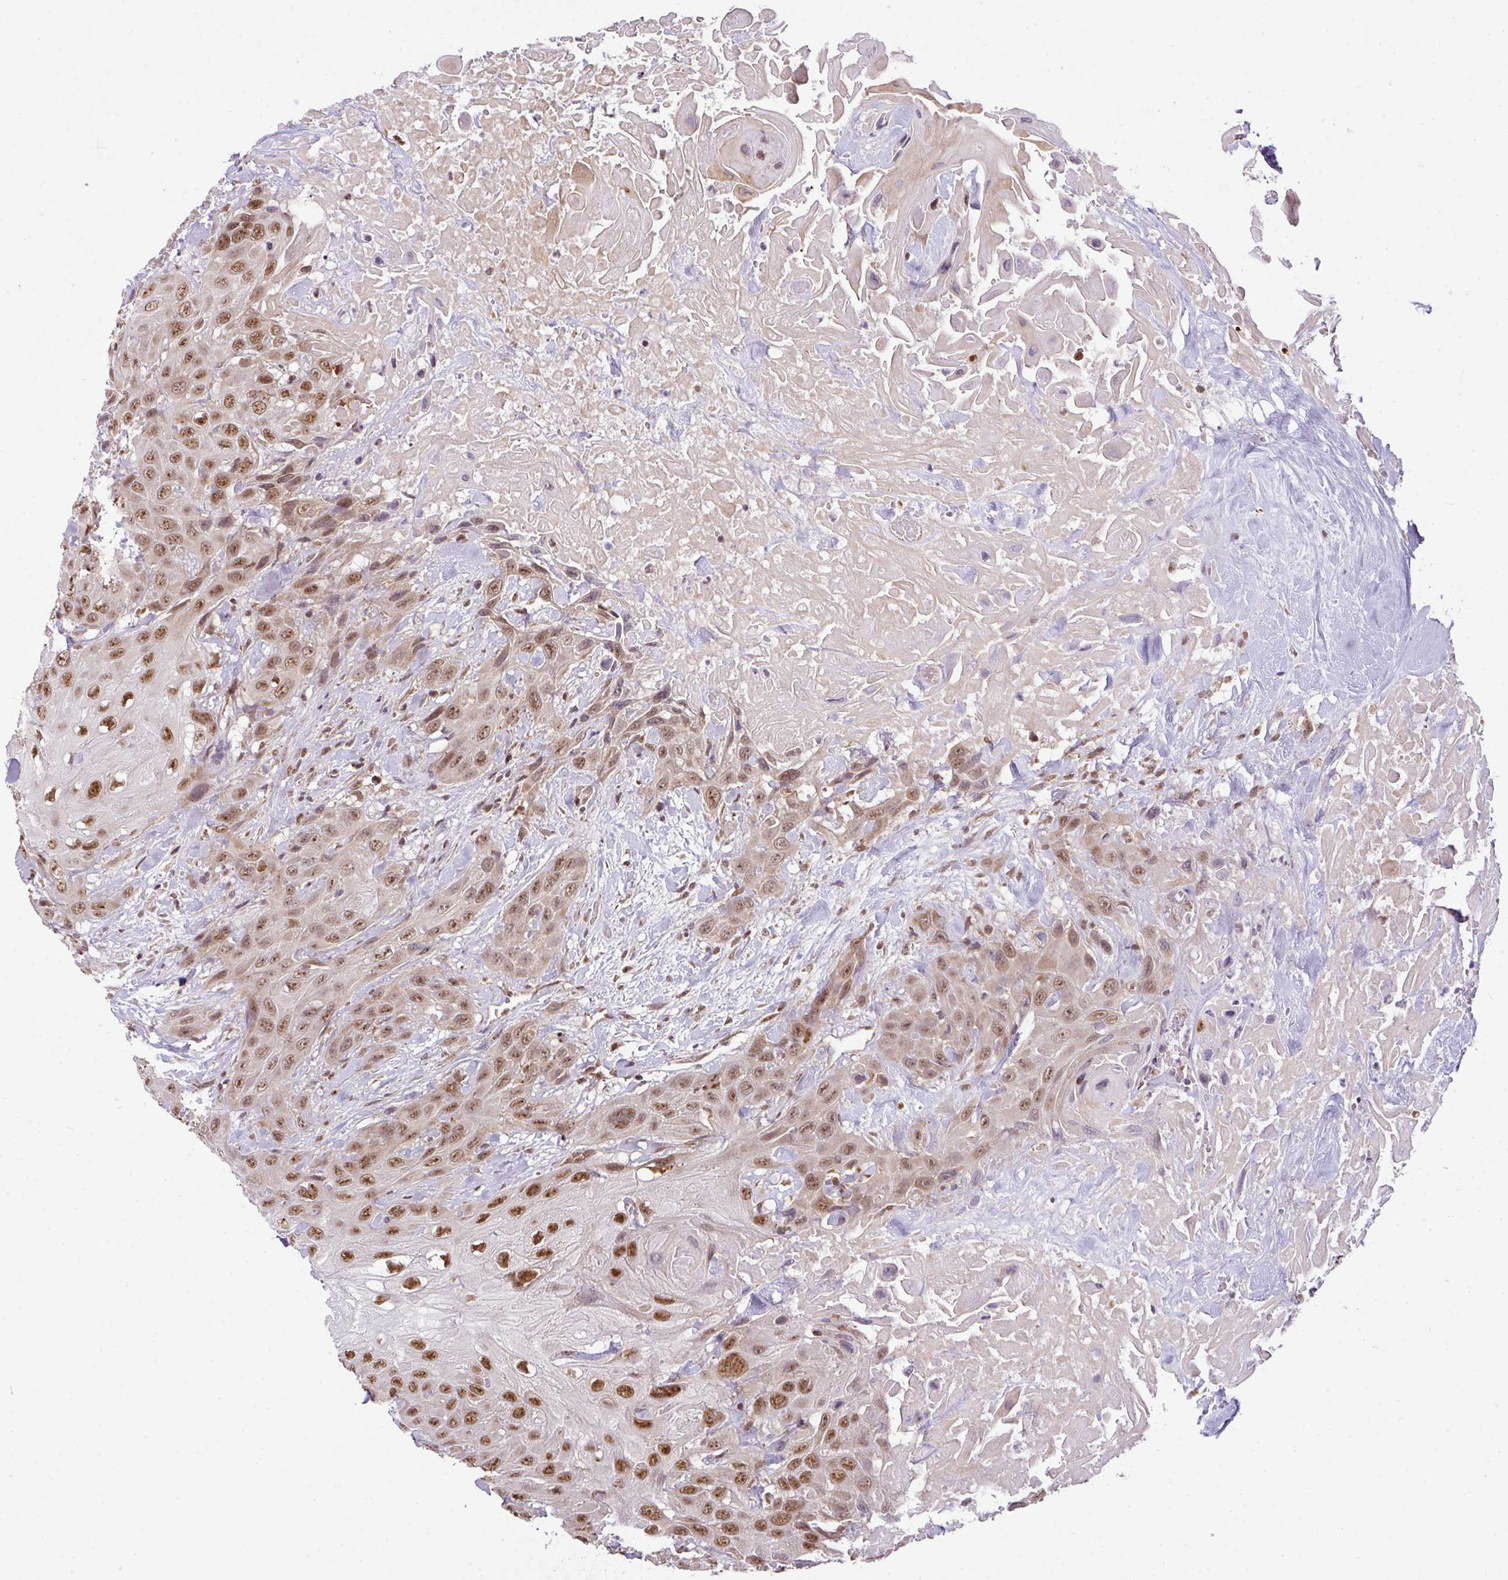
{"staining": {"intensity": "moderate", "quantity": ">75%", "location": "nuclear"}, "tissue": "head and neck cancer", "cell_type": "Tumor cells", "image_type": "cancer", "snomed": [{"axis": "morphology", "description": "Squamous cell carcinoma, NOS"}, {"axis": "topography", "description": "Head-Neck"}], "caption": "Head and neck cancer stained with IHC shows moderate nuclear positivity in about >75% of tumor cells.", "gene": "PLK1", "patient": {"sex": "male", "age": 81}}